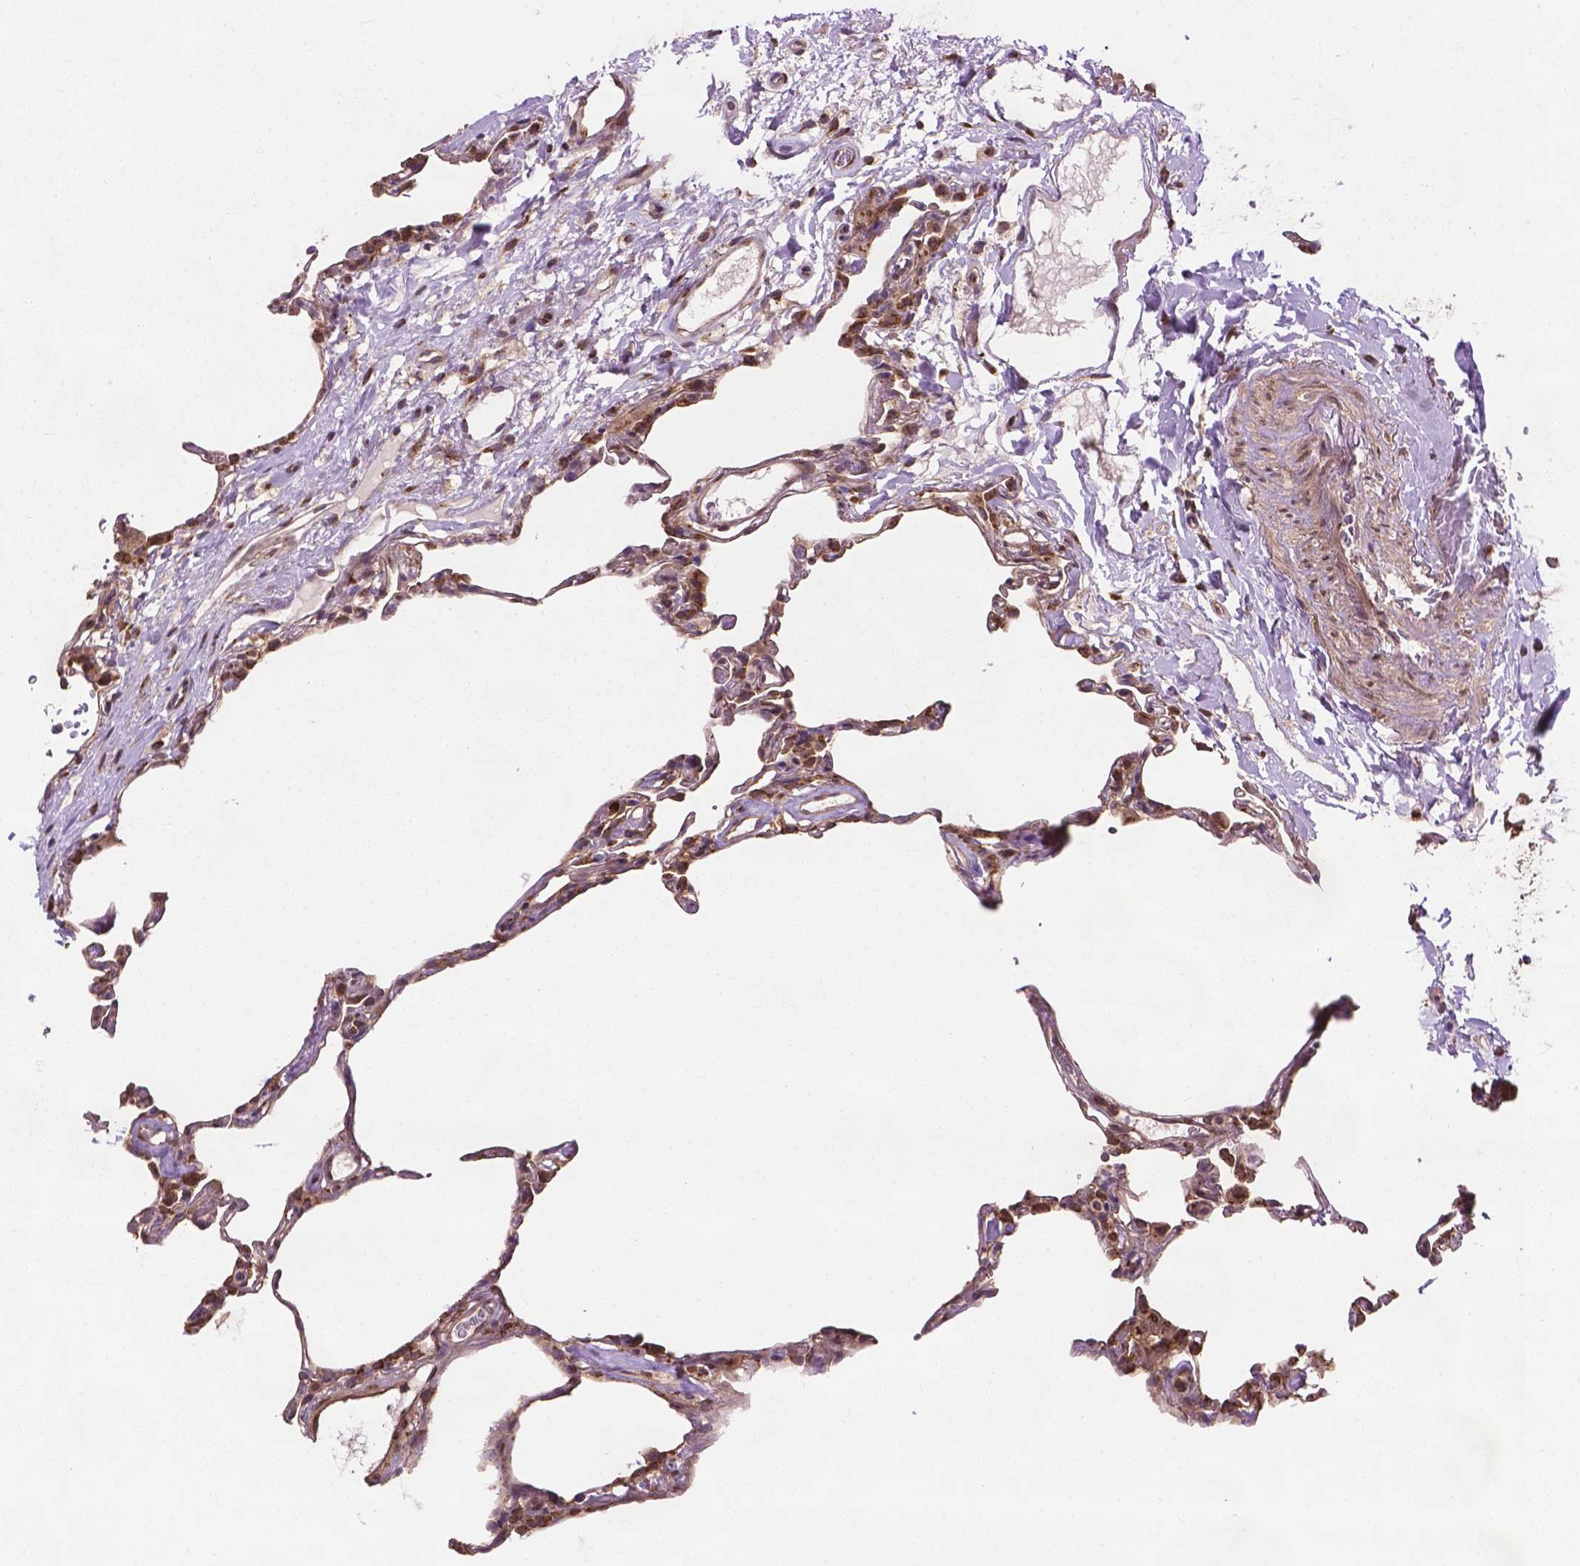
{"staining": {"intensity": "weak", "quantity": "<25%", "location": "cytoplasmic/membranous"}, "tissue": "lung", "cell_type": "Alveolar cells", "image_type": "normal", "snomed": [{"axis": "morphology", "description": "Normal tissue, NOS"}, {"axis": "topography", "description": "Lung"}], "caption": "Alveolar cells are negative for brown protein staining in normal lung. (DAB (3,3'-diaminobenzidine) immunohistochemistry, high magnification).", "gene": "PPP1CB", "patient": {"sex": "female", "age": 57}}